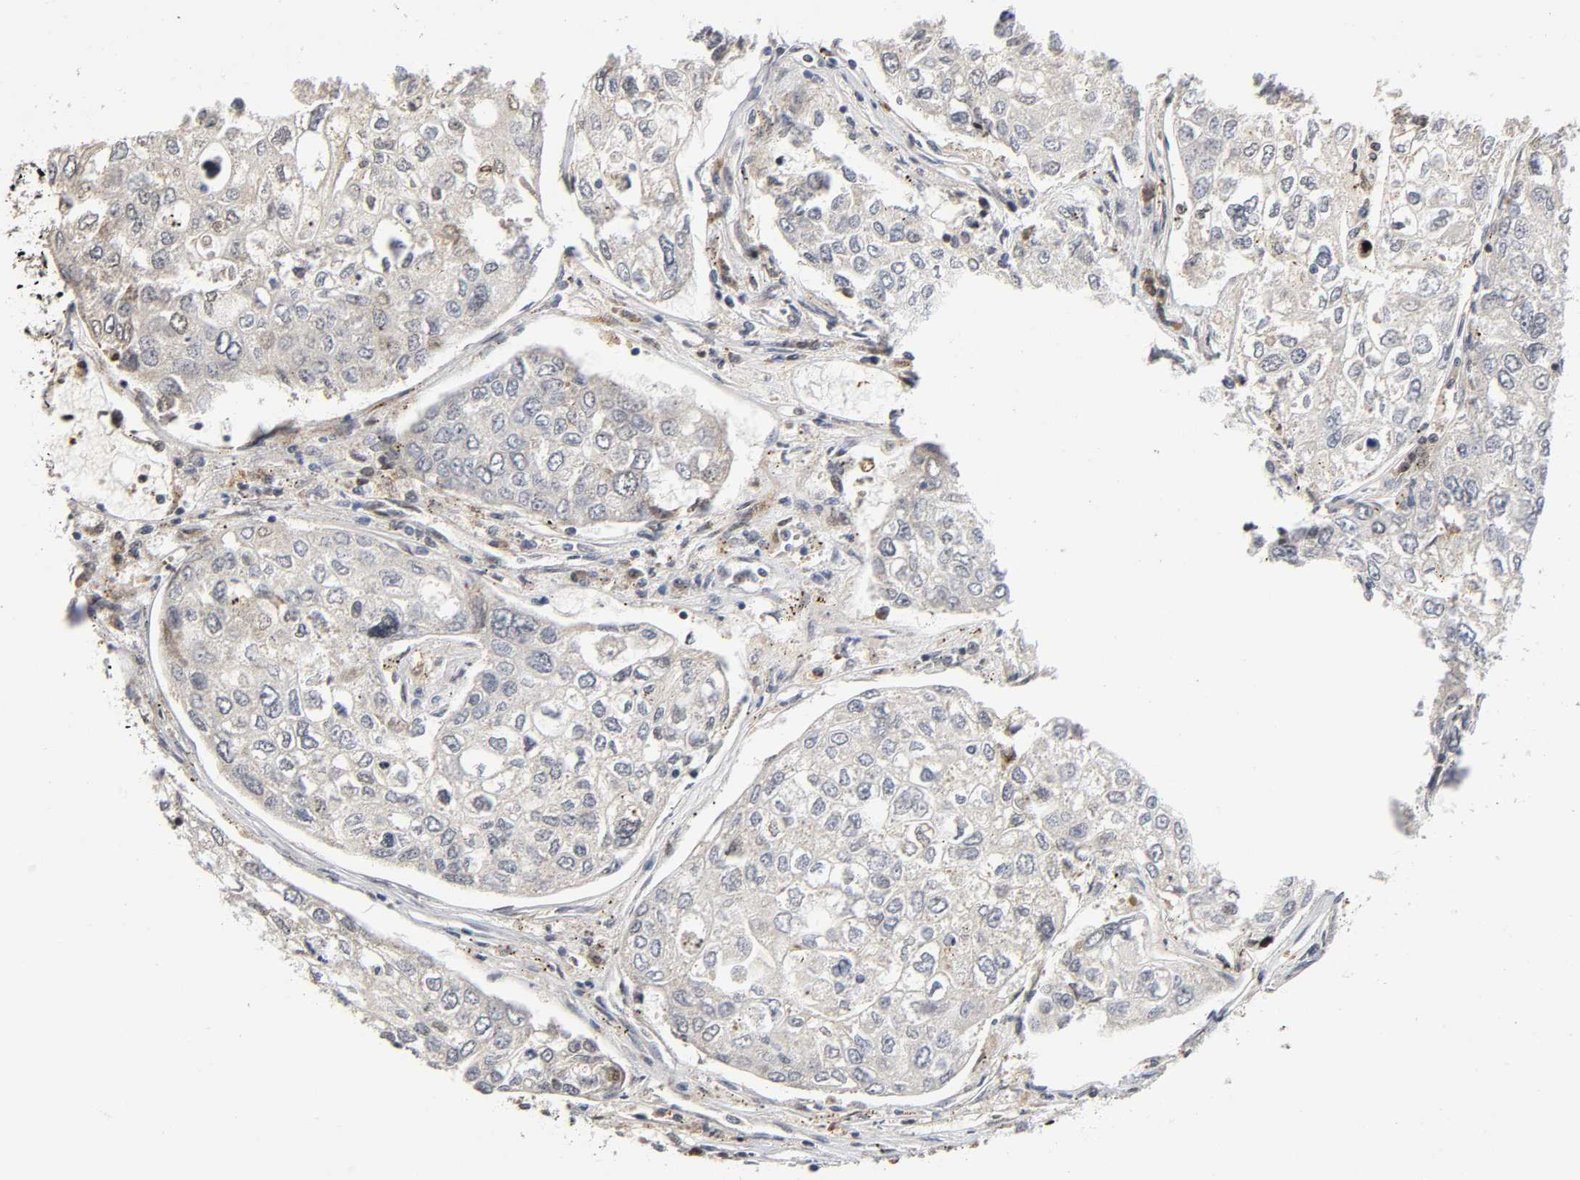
{"staining": {"intensity": "negative", "quantity": "none", "location": "none"}, "tissue": "urothelial cancer", "cell_type": "Tumor cells", "image_type": "cancer", "snomed": [{"axis": "morphology", "description": "Urothelial carcinoma, High grade"}, {"axis": "topography", "description": "Lymph node"}, {"axis": "topography", "description": "Urinary bladder"}], "caption": "Tumor cells are negative for brown protein staining in urothelial cancer.", "gene": "CD2AP", "patient": {"sex": "male", "age": 51}}